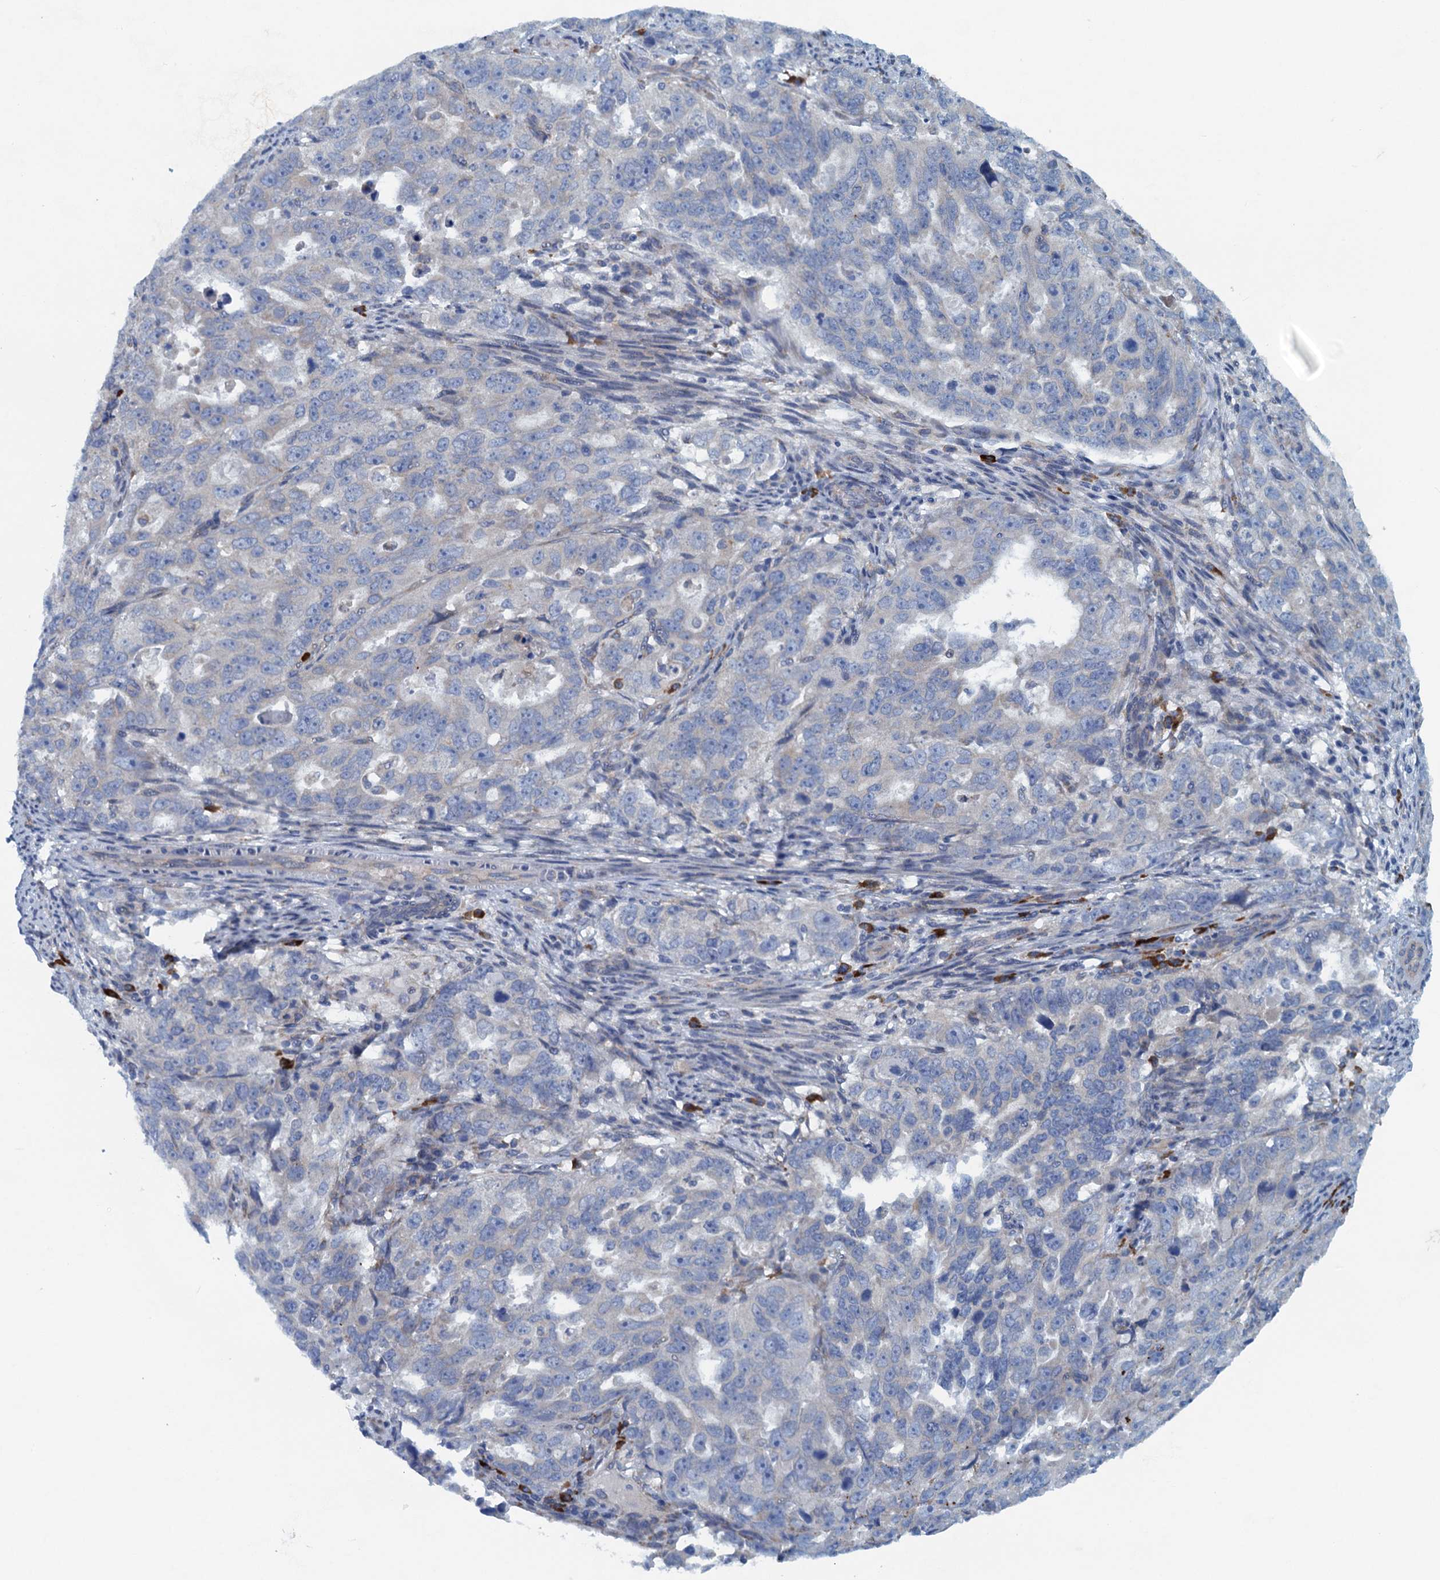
{"staining": {"intensity": "negative", "quantity": "none", "location": "none"}, "tissue": "endometrial cancer", "cell_type": "Tumor cells", "image_type": "cancer", "snomed": [{"axis": "morphology", "description": "Adenocarcinoma, NOS"}, {"axis": "topography", "description": "Endometrium"}], "caption": "Endometrial adenocarcinoma was stained to show a protein in brown. There is no significant staining in tumor cells.", "gene": "MYDGF", "patient": {"sex": "female", "age": 65}}